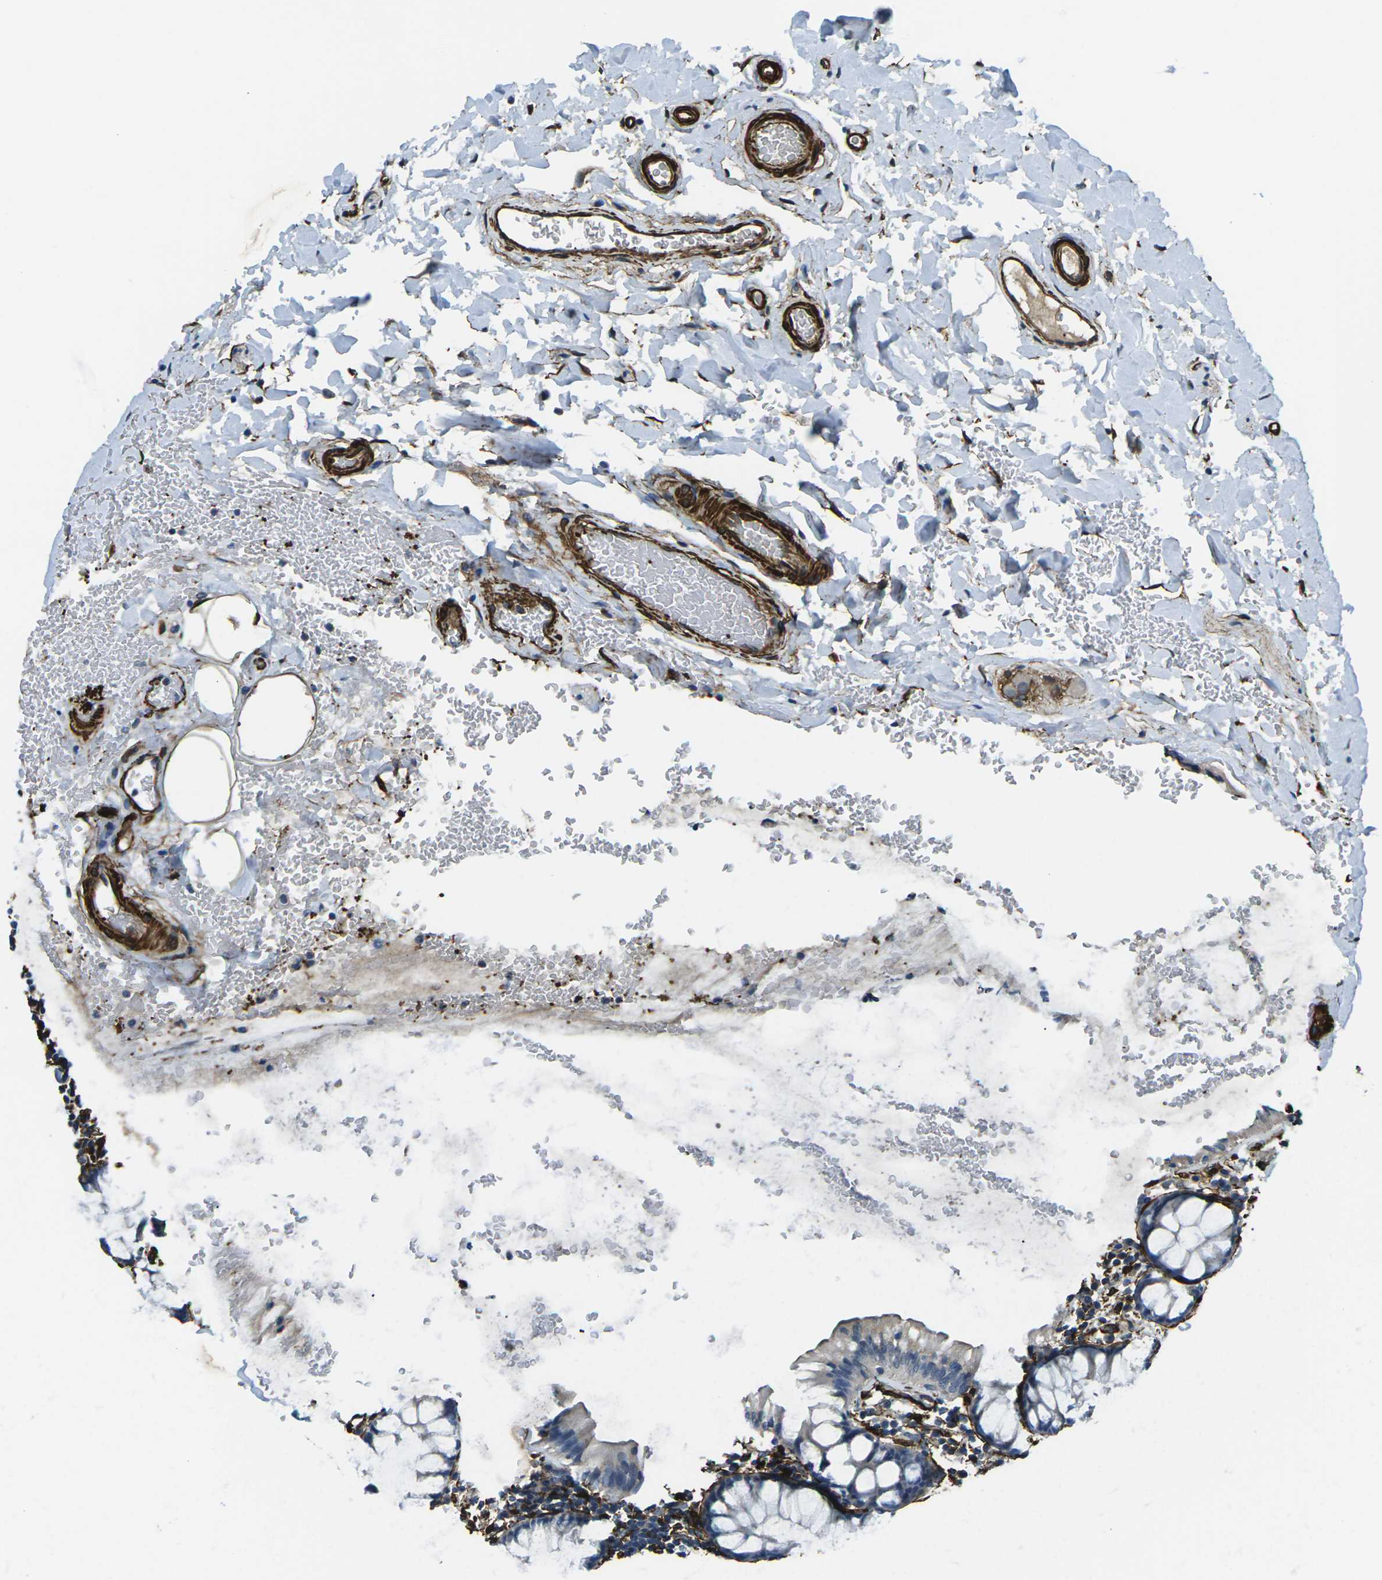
{"staining": {"intensity": "strong", "quantity": ">75%", "location": "cytoplasmic/membranous"}, "tissue": "colon", "cell_type": "Endothelial cells", "image_type": "normal", "snomed": [{"axis": "morphology", "description": "Normal tissue, NOS"}, {"axis": "topography", "description": "Colon"}], "caption": "Colon stained for a protein demonstrates strong cytoplasmic/membranous positivity in endothelial cells. (DAB = brown stain, brightfield microscopy at high magnification).", "gene": "GRAMD1C", "patient": {"sex": "female", "age": 80}}